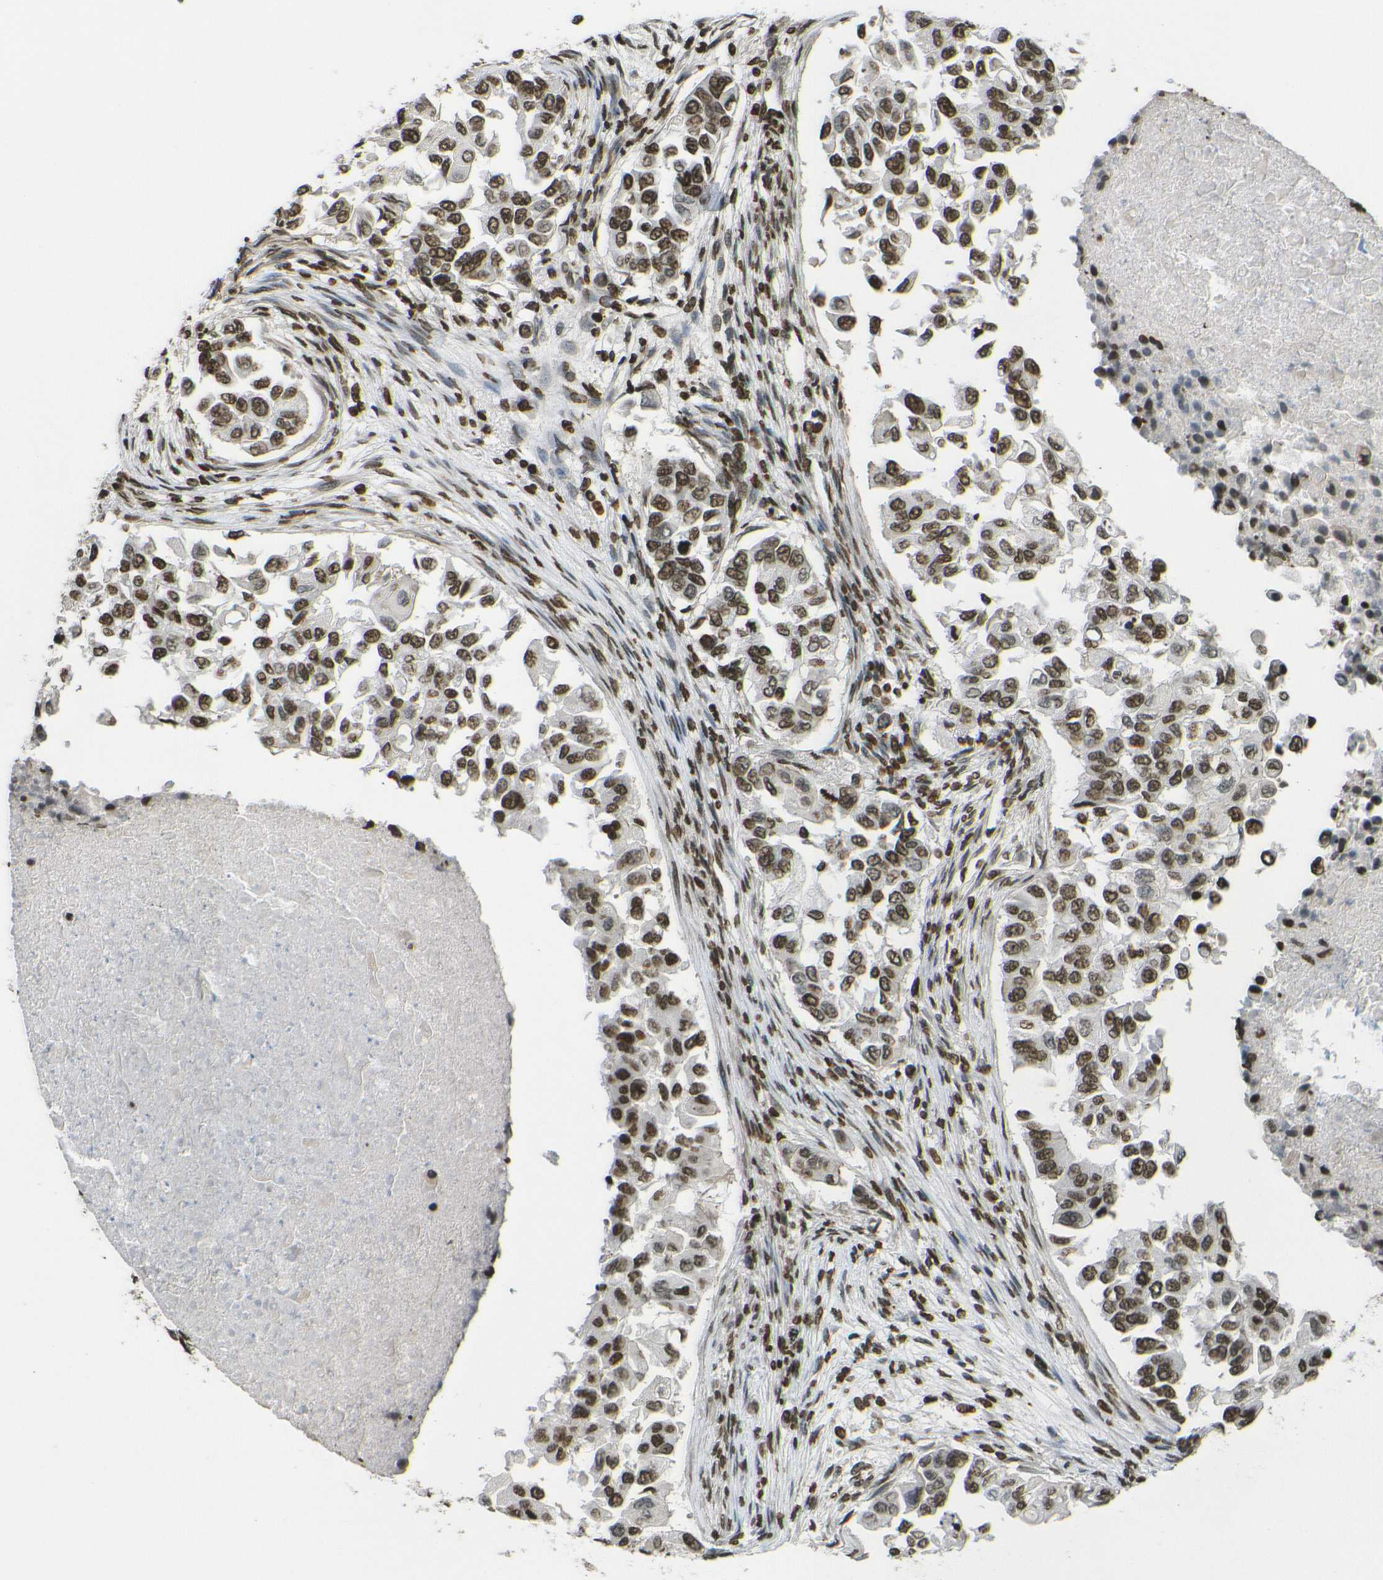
{"staining": {"intensity": "moderate", "quantity": ">75%", "location": "nuclear"}, "tissue": "breast cancer", "cell_type": "Tumor cells", "image_type": "cancer", "snomed": [{"axis": "morphology", "description": "Normal tissue, NOS"}, {"axis": "morphology", "description": "Duct carcinoma"}, {"axis": "topography", "description": "Breast"}], "caption": "Immunohistochemistry (IHC) staining of breast cancer, which displays medium levels of moderate nuclear positivity in approximately >75% of tumor cells indicating moderate nuclear protein staining. The staining was performed using DAB (3,3'-diaminobenzidine) (brown) for protein detection and nuclei were counterstained in hematoxylin (blue).", "gene": "H4C16", "patient": {"sex": "female", "age": 49}}